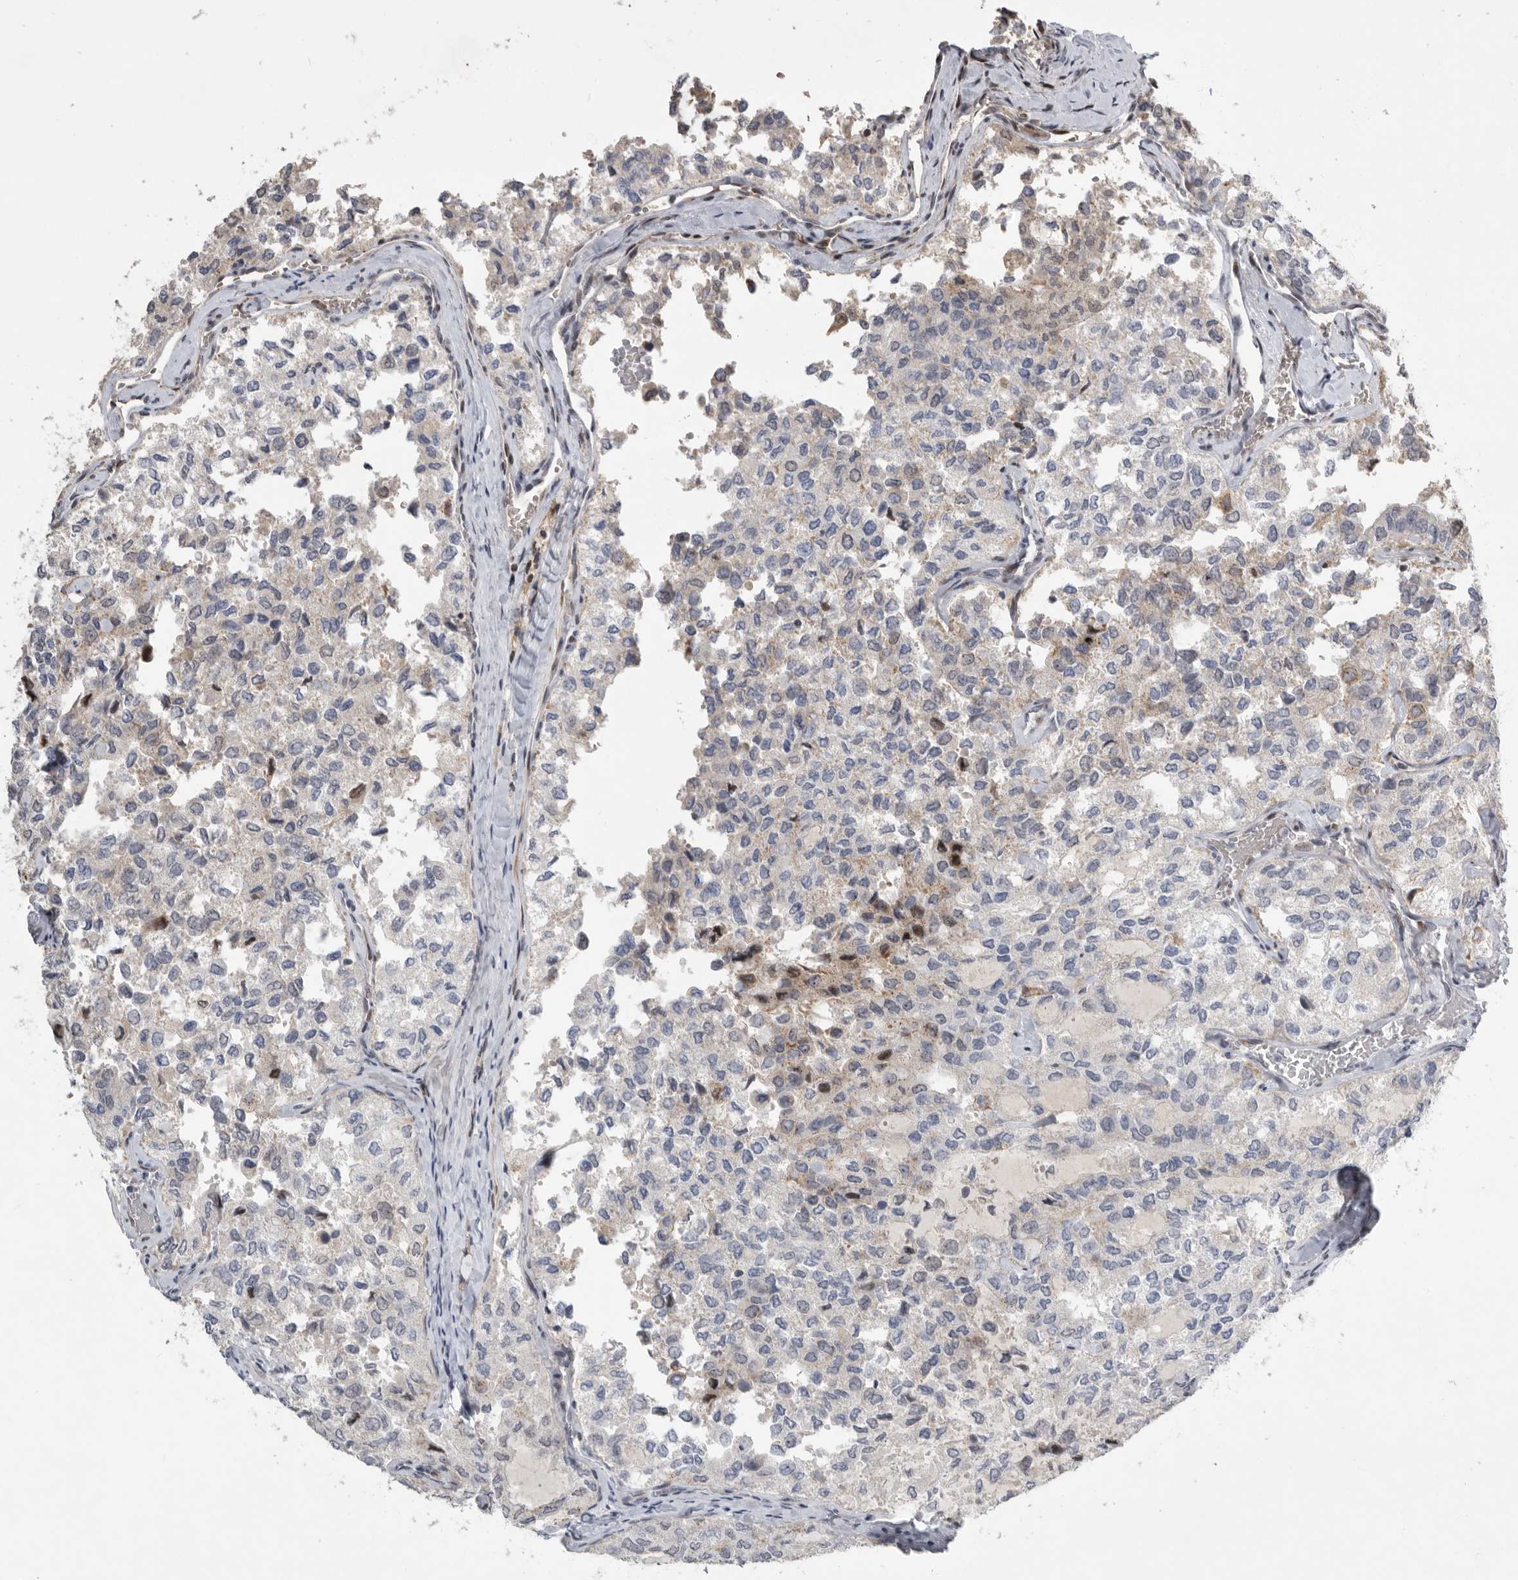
{"staining": {"intensity": "weak", "quantity": "25%-75%", "location": "cytoplasmic/membranous"}, "tissue": "thyroid cancer", "cell_type": "Tumor cells", "image_type": "cancer", "snomed": [{"axis": "morphology", "description": "Follicular adenoma carcinoma, NOS"}, {"axis": "topography", "description": "Thyroid gland"}], "caption": "Immunohistochemical staining of human thyroid follicular adenoma carcinoma reveals low levels of weak cytoplasmic/membranous positivity in about 25%-75% of tumor cells. (IHC, brightfield microscopy, high magnification).", "gene": "PCMTD1", "patient": {"sex": "male", "age": 75}}